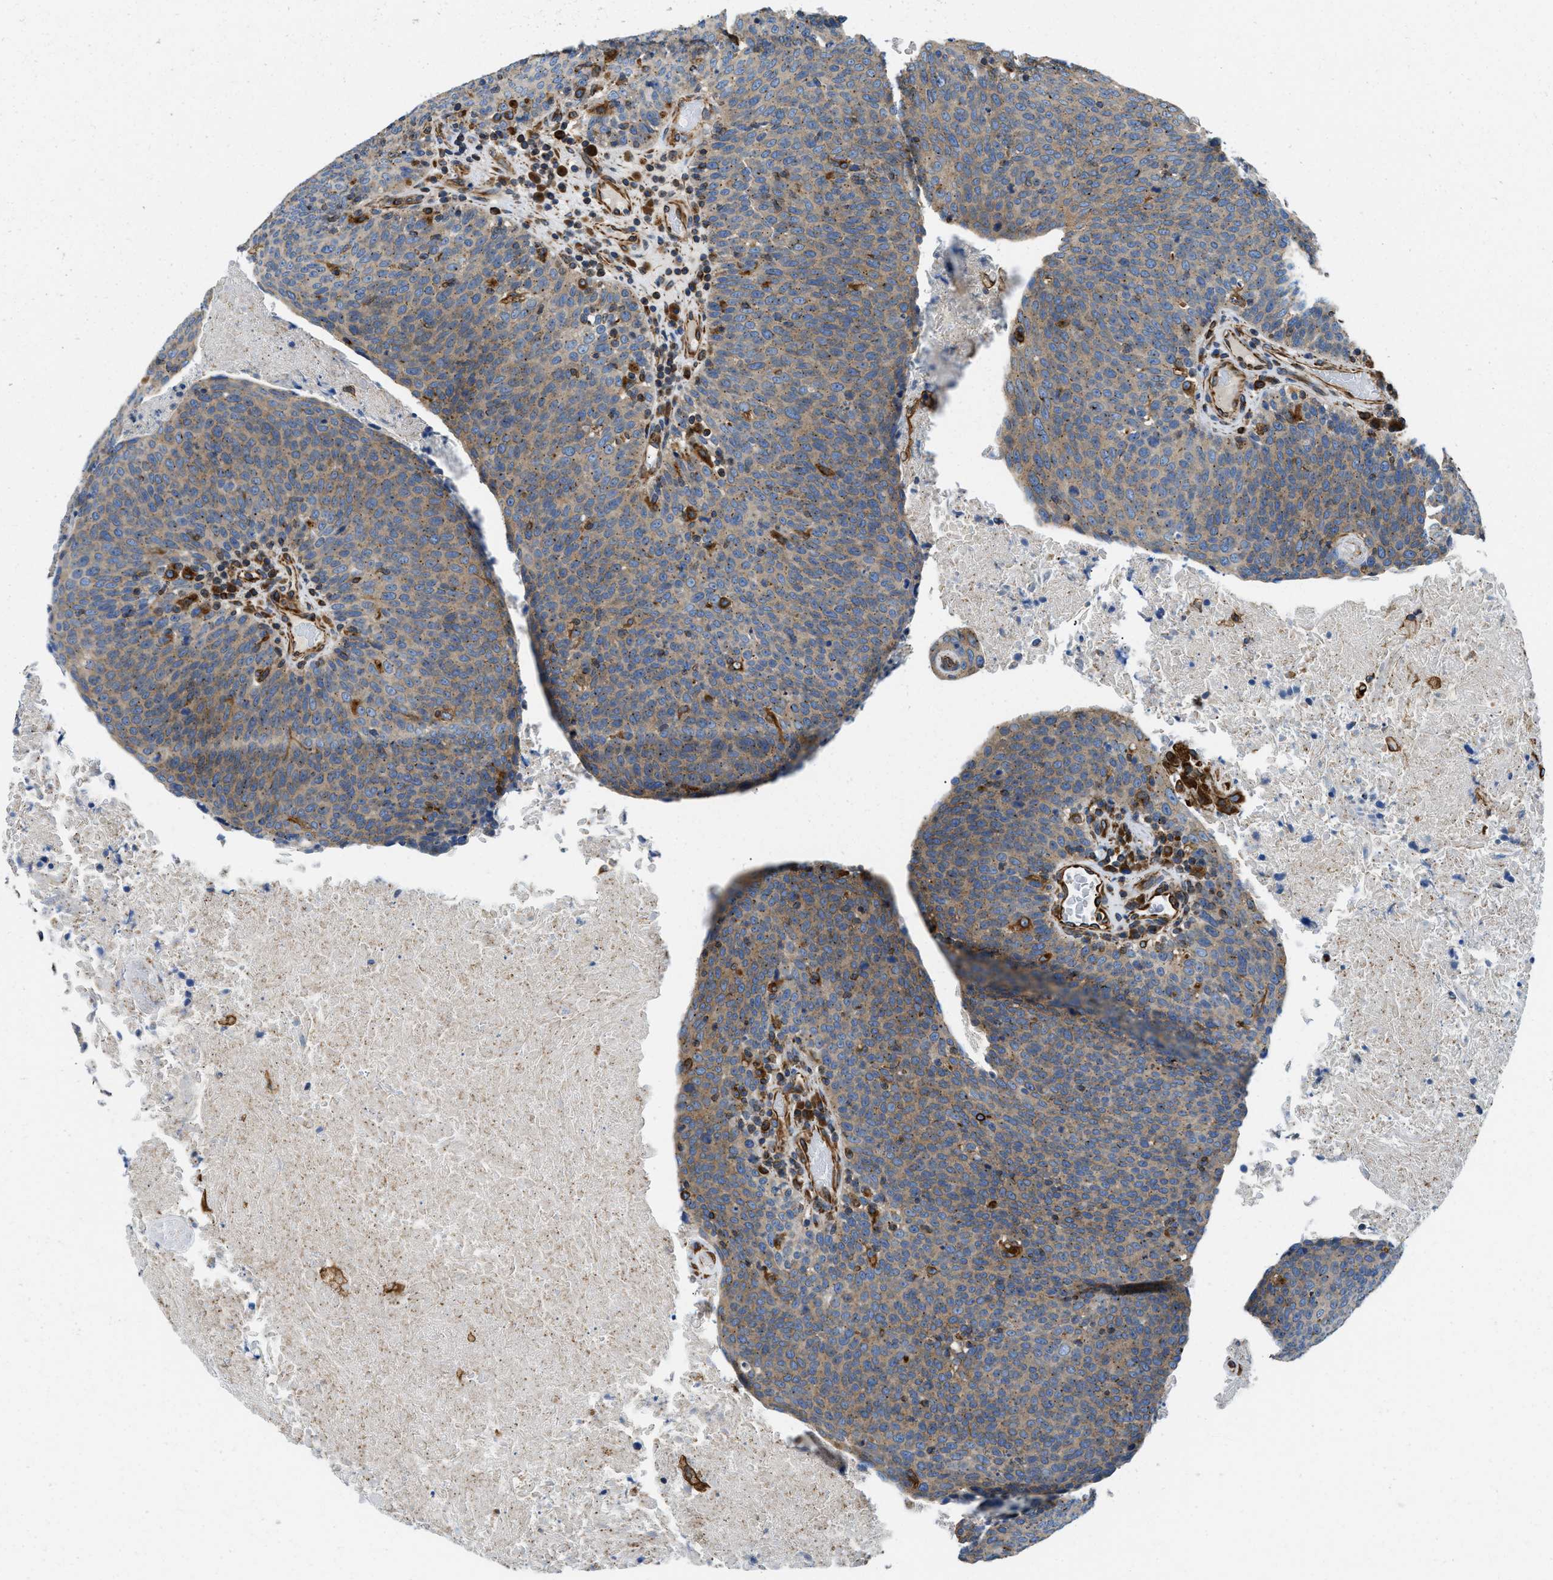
{"staining": {"intensity": "weak", "quantity": "<25%", "location": "cytoplasmic/membranous"}, "tissue": "head and neck cancer", "cell_type": "Tumor cells", "image_type": "cancer", "snomed": [{"axis": "morphology", "description": "Squamous cell carcinoma, NOS"}, {"axis": "morphology", "description": "Squamous cell carcinoma, metastatic, NOS"}, {"axis": "topography", "description": "Lymph node"}, {"axis": "topography", "description": "Head-Neck"}], "caption": "This is a histopathology image of immunohistochemistry (IHC) staining of squamous cell carcinoma (head and neck), which shows no positivity in tumor cells.", "gene": "HSD17B12", "patient": {"sex": "male", "age": 62}}